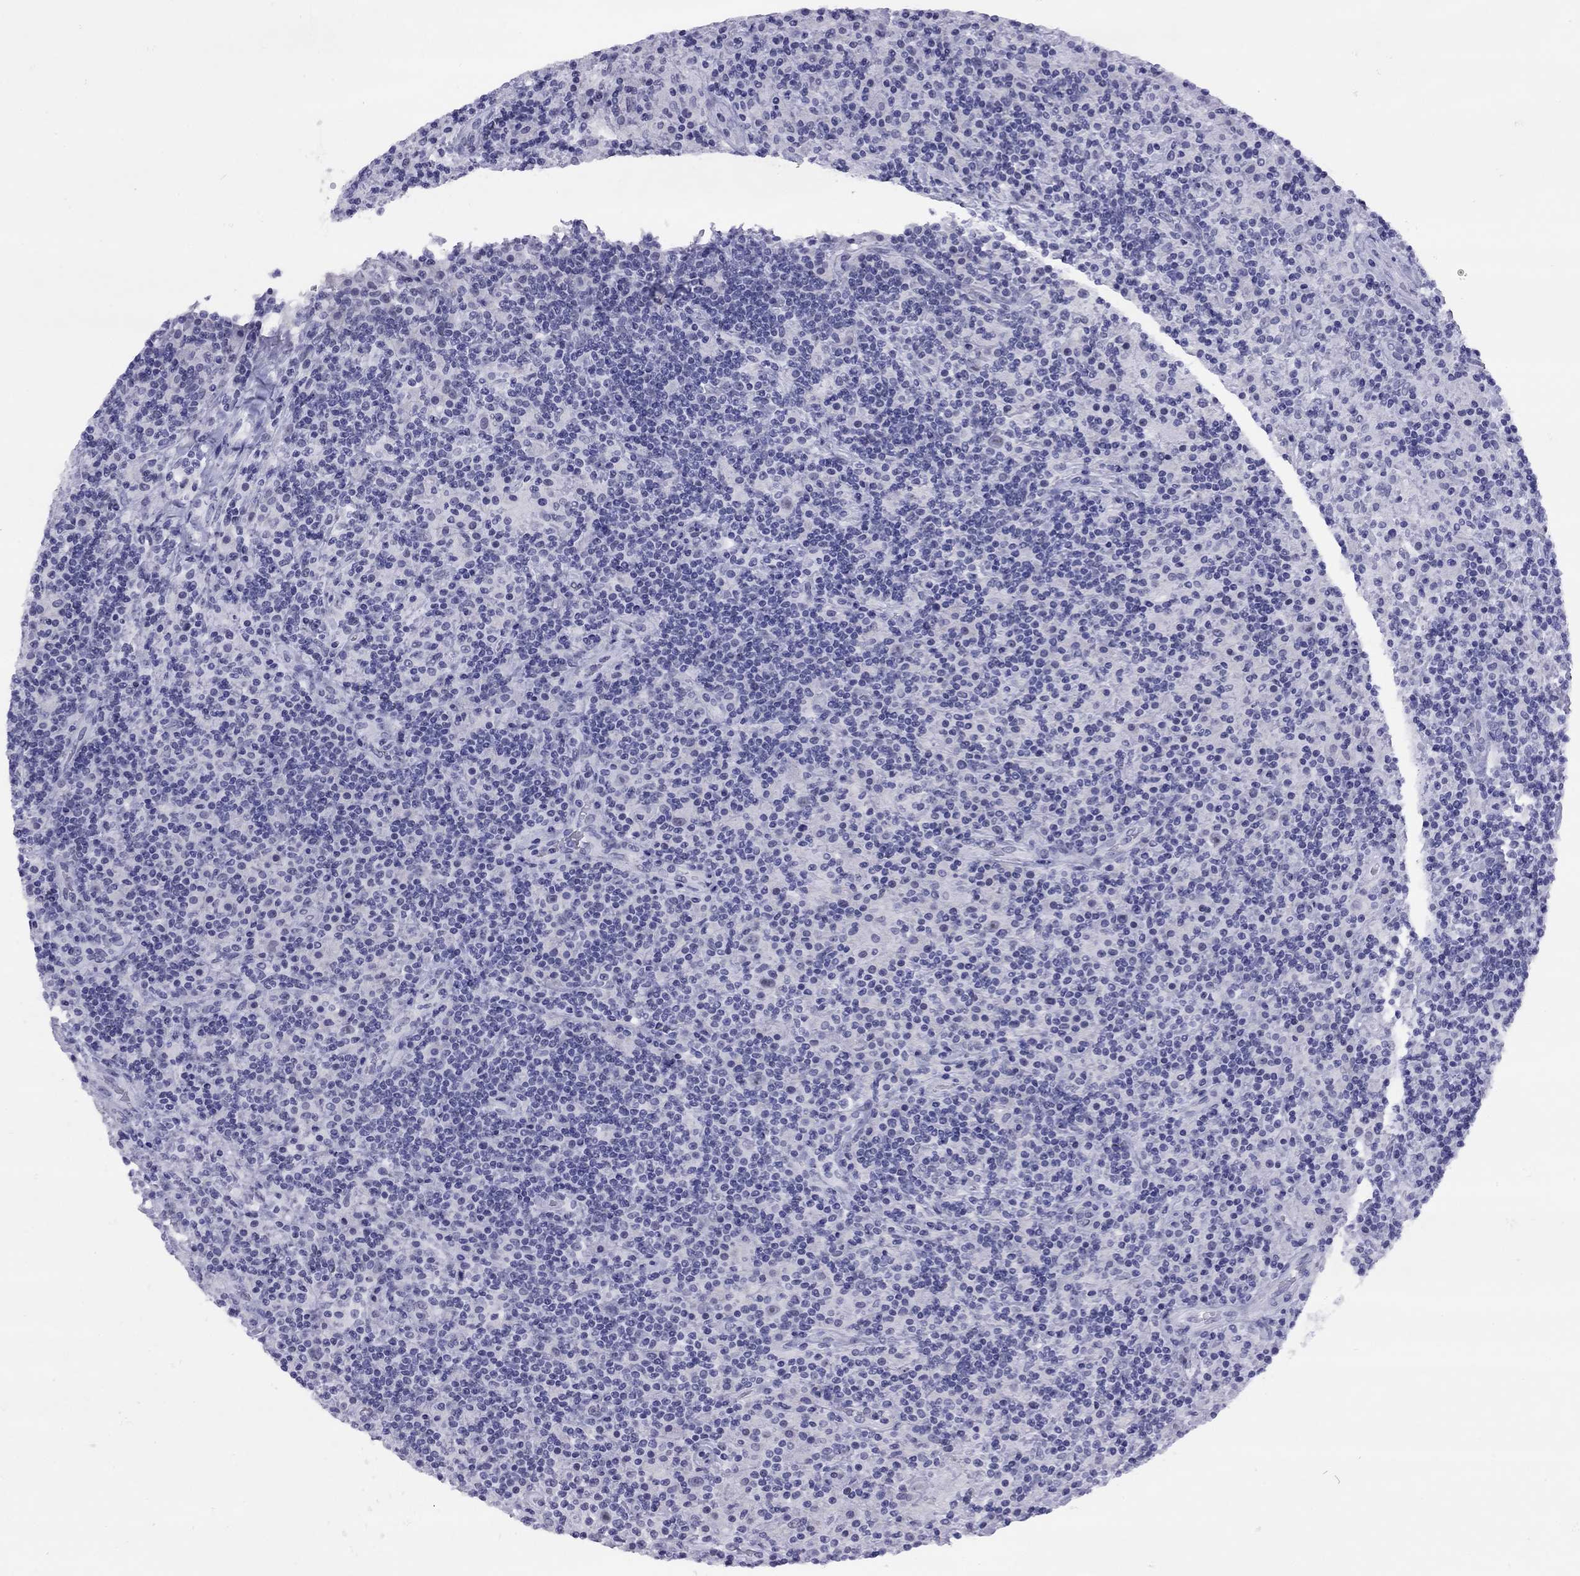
{"staining": {"intensity": "negative", "quantity": "none", "location": "none"}, "tissue": "lymphoma", "cell_type": "Tumor cells", "image_type": "cancer", "snomed": [{"axis": "morphology", "description": "Hodgkin's disease, NOS"}, {"axis": "topography", "description": "Lymph node"}], "caption": "The photomicrograph displays no significant staining in tumor cells of Hodgkin's disease. Nuclei are stained in blue.", "gene": "LYAR", "patient": {"sex": "male", "age": 70}}